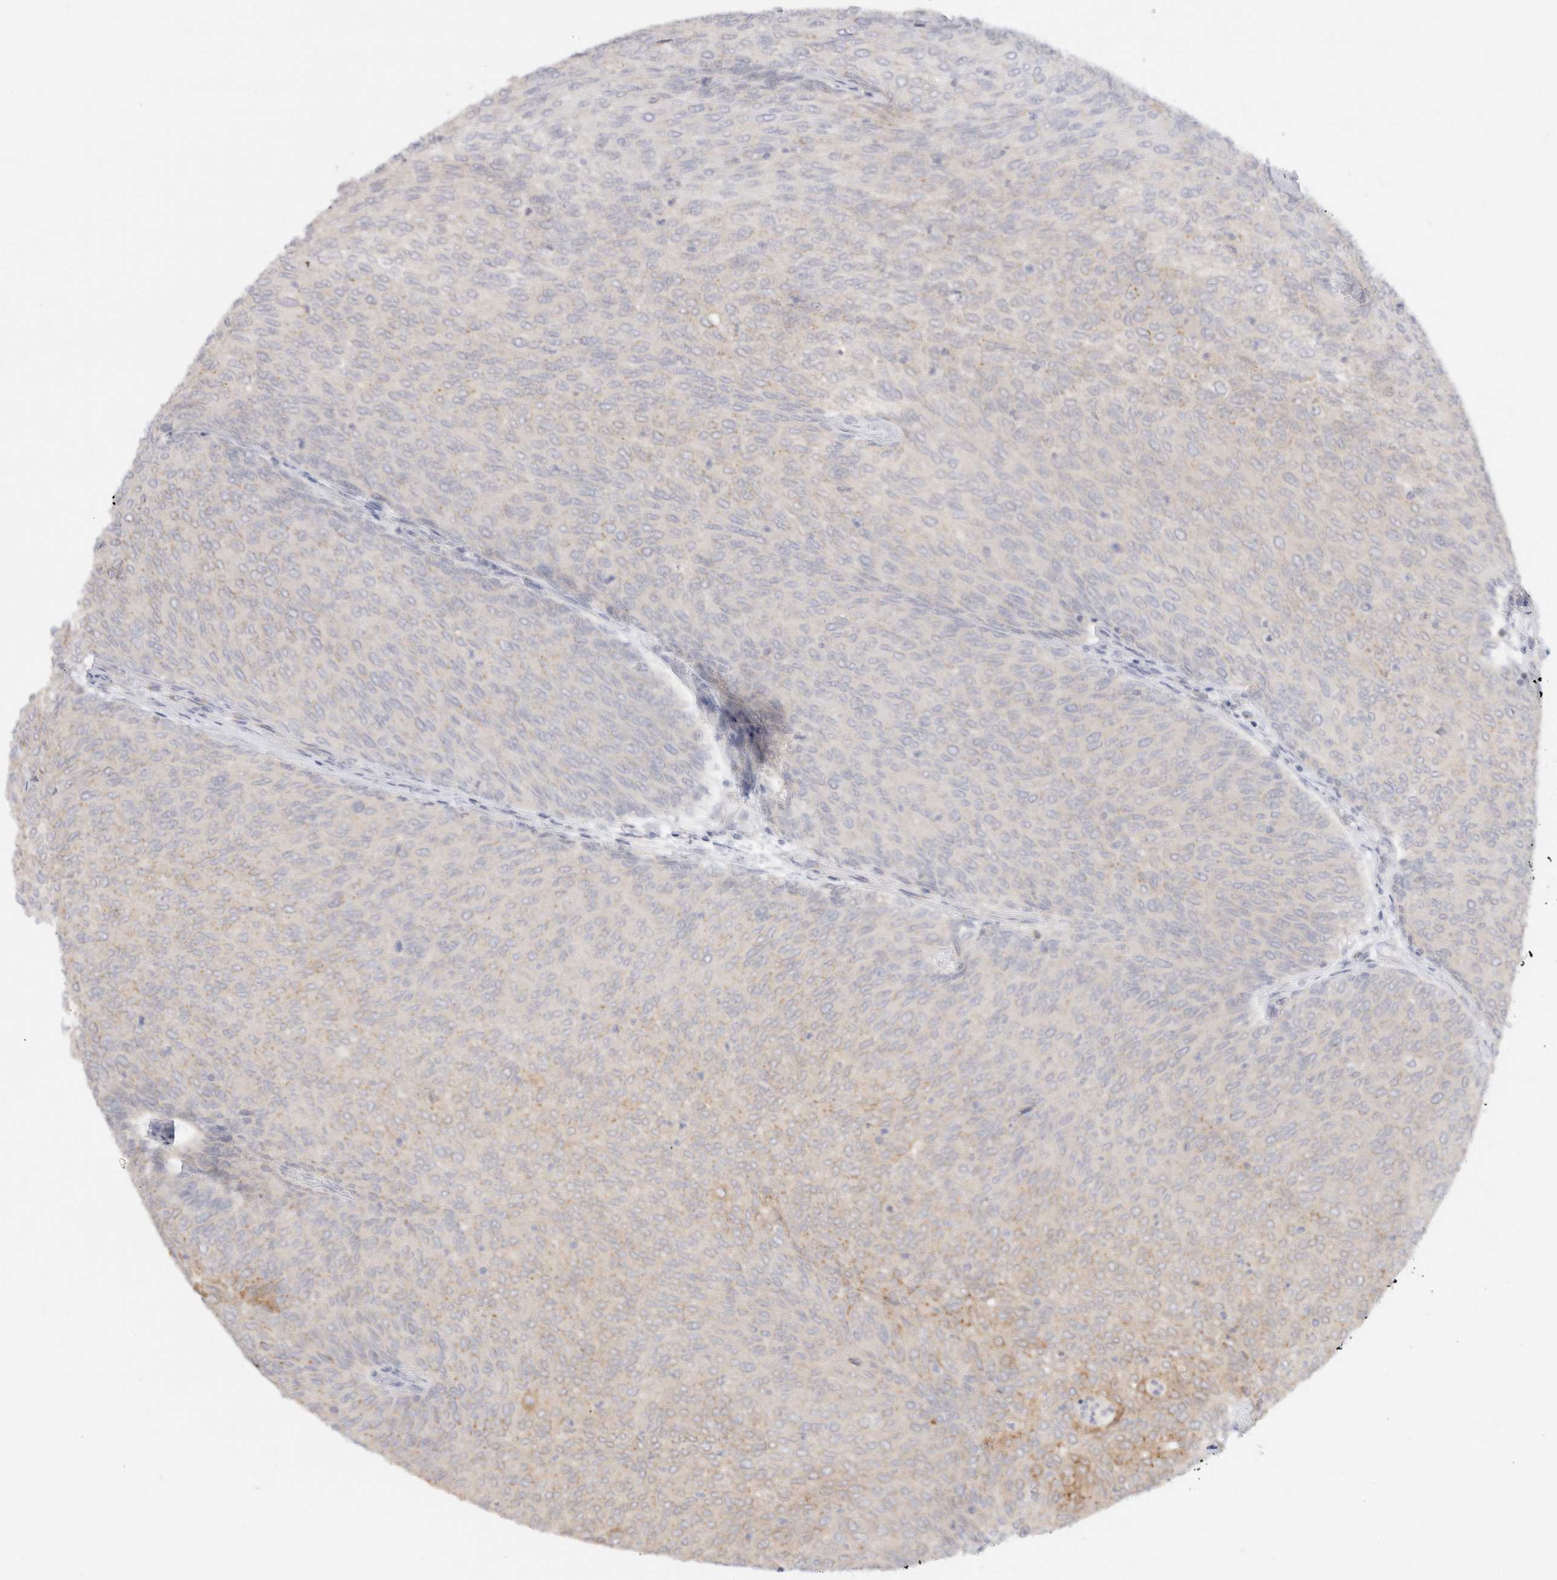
{"staining": {"intensity": "weak", "quantity": "25%-75%", "location": "cytoplasmic/membranous"}, "tissue": "urothelial cancer", "cell_type": "Tumor cells", "image_type": "cancer", "snomed": [{"axis": "morphology", "description": "Urothelial carcinoma, Low grade"}, {"axis": "topography", "description": "Urinary bladder"}], "caption": "Human urothelial cancer stained with a brown dye reveals weak cytoplasmic/membranous positive positivity in approximately 25%-75% of tumor cells.", "gene": "EFCAB13", "patient": {"sex": "female", "age": 79}}